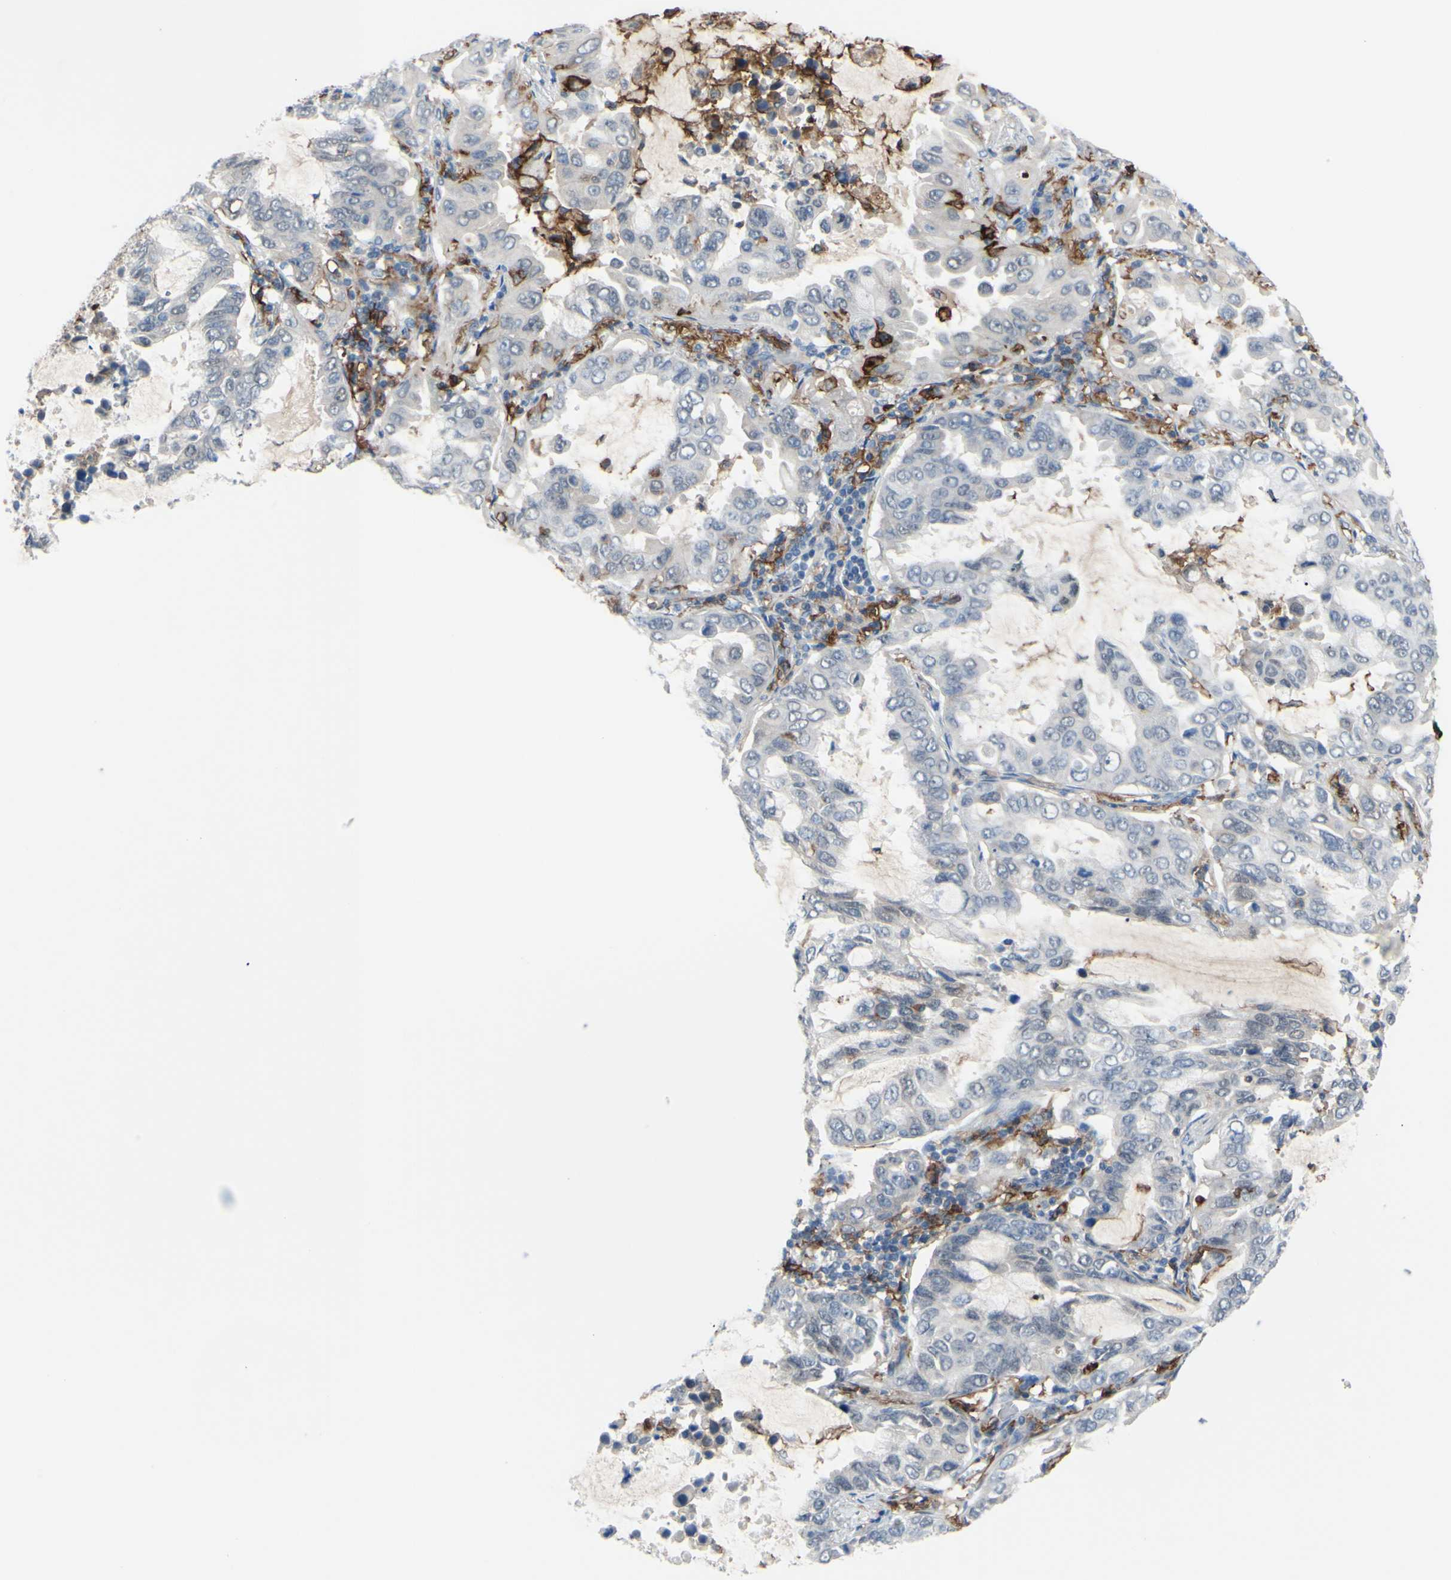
{"staining": {"intensity": "negative", "quantity": "none", "location": "none"}, "tissue": "lung cancer", "cell_type": "Tumor cells", "image_type": "cancer", "snomed": [{"axis": "morphology", "description": "Adenocarcinoma, NOS"}, {"axis": "topography", "description": "Lung"}], "caption": "Photomicrograph shows no significant protein expression in tumor cells of lung cancer (adenocarcinoma).", "gene": "FCGR2A", "patient": {"sex": "male", "age": 64}}